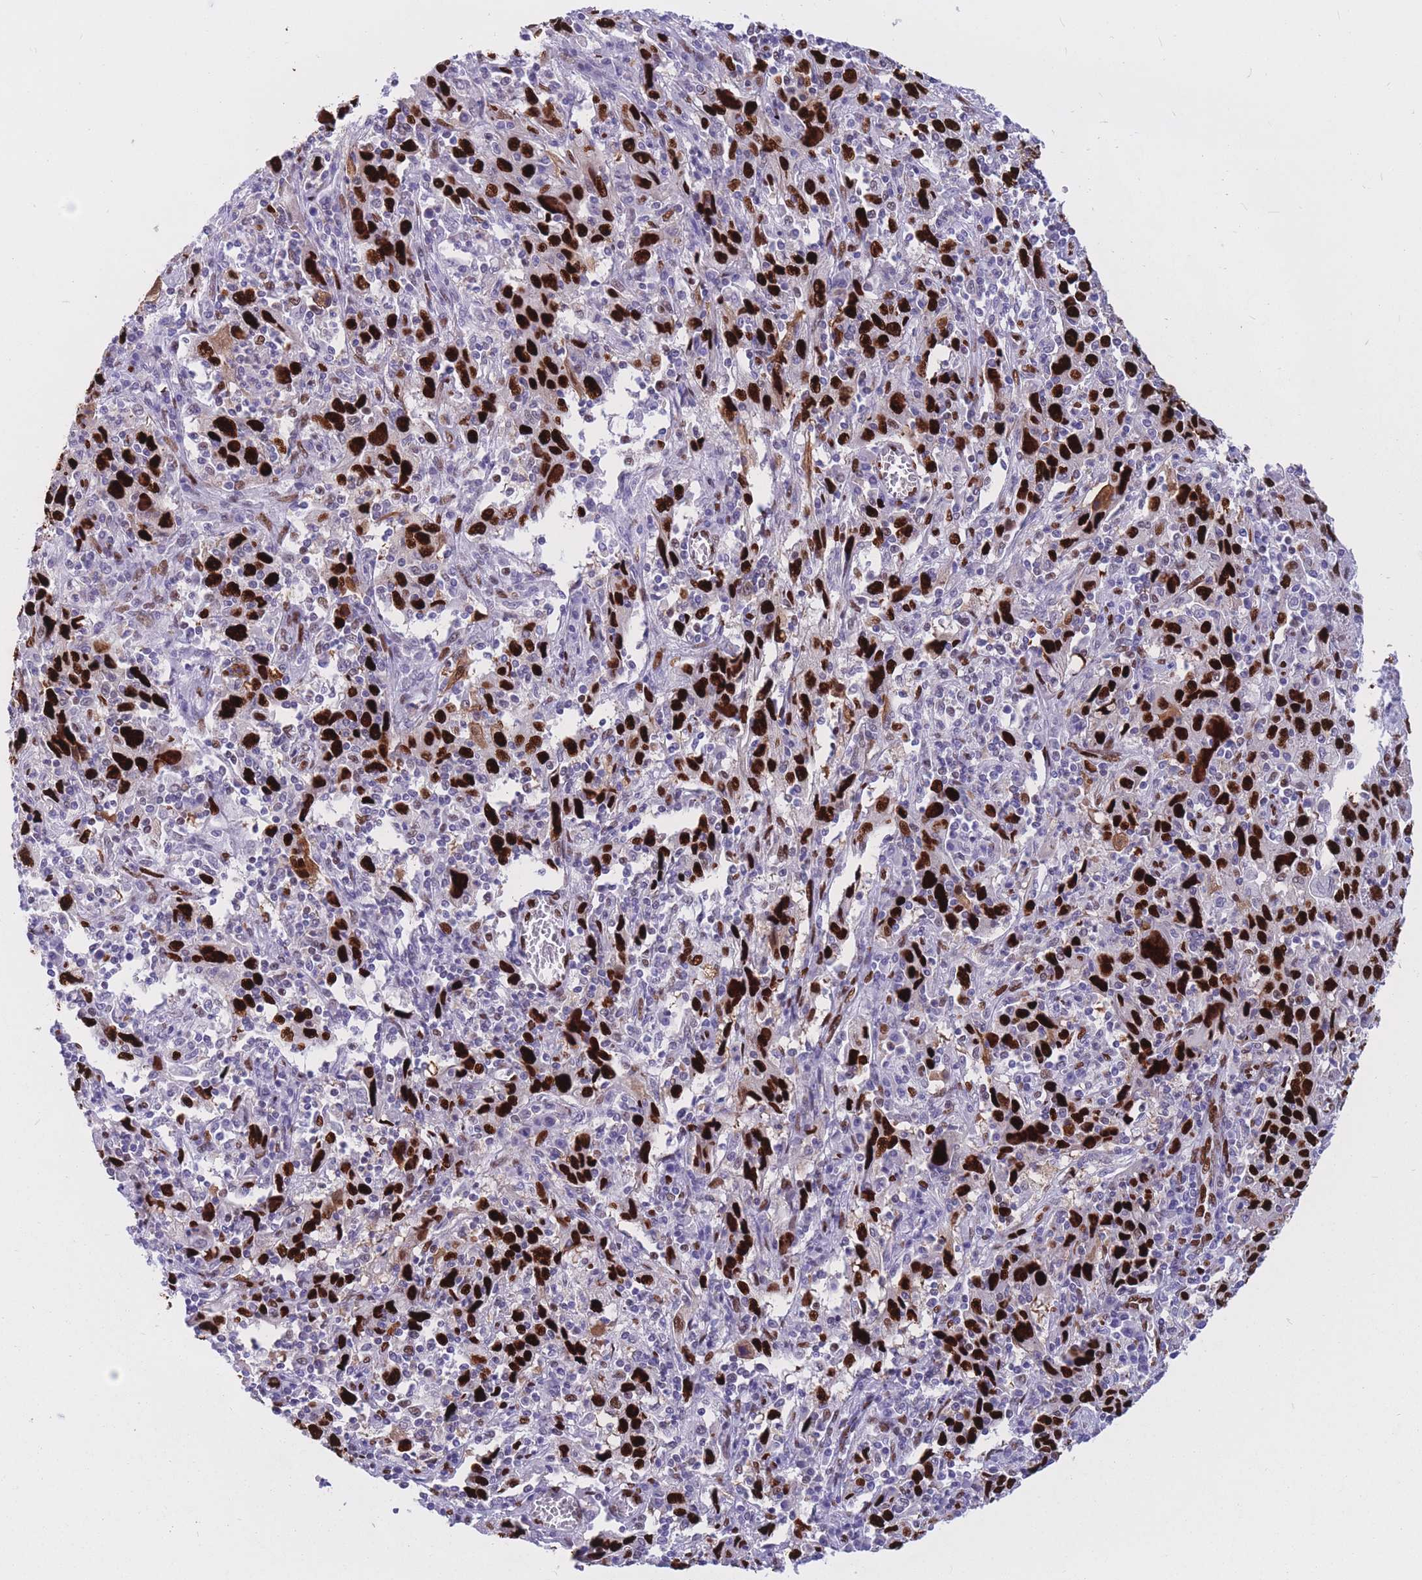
{"staining": {"intensity": "strong", "quantity": ">75%", "location": "nuclear"}, "tissue": "cervical cancer", "cell_type": "Tumor cells", "image_type": "cancer", "snomed": [{"axis": "morphology", "description": "Squamous cell carcinoma, NOS"}, {"axis": "topography", "description": "Cervix"}], "caption": "Immunohistochemical staining of squamous cell carcinoma (cervical) reveals high levels of strong nuclear protein staining in about >75% of tumor cells. The staining was performed using DAB (3,3'-diaminobenzidine), with brown indicating positive protein expression. Nuclei are stained blue with hematoxylin.", "gene": "NASP", "patient": {"sex": "female", "age": 46}}